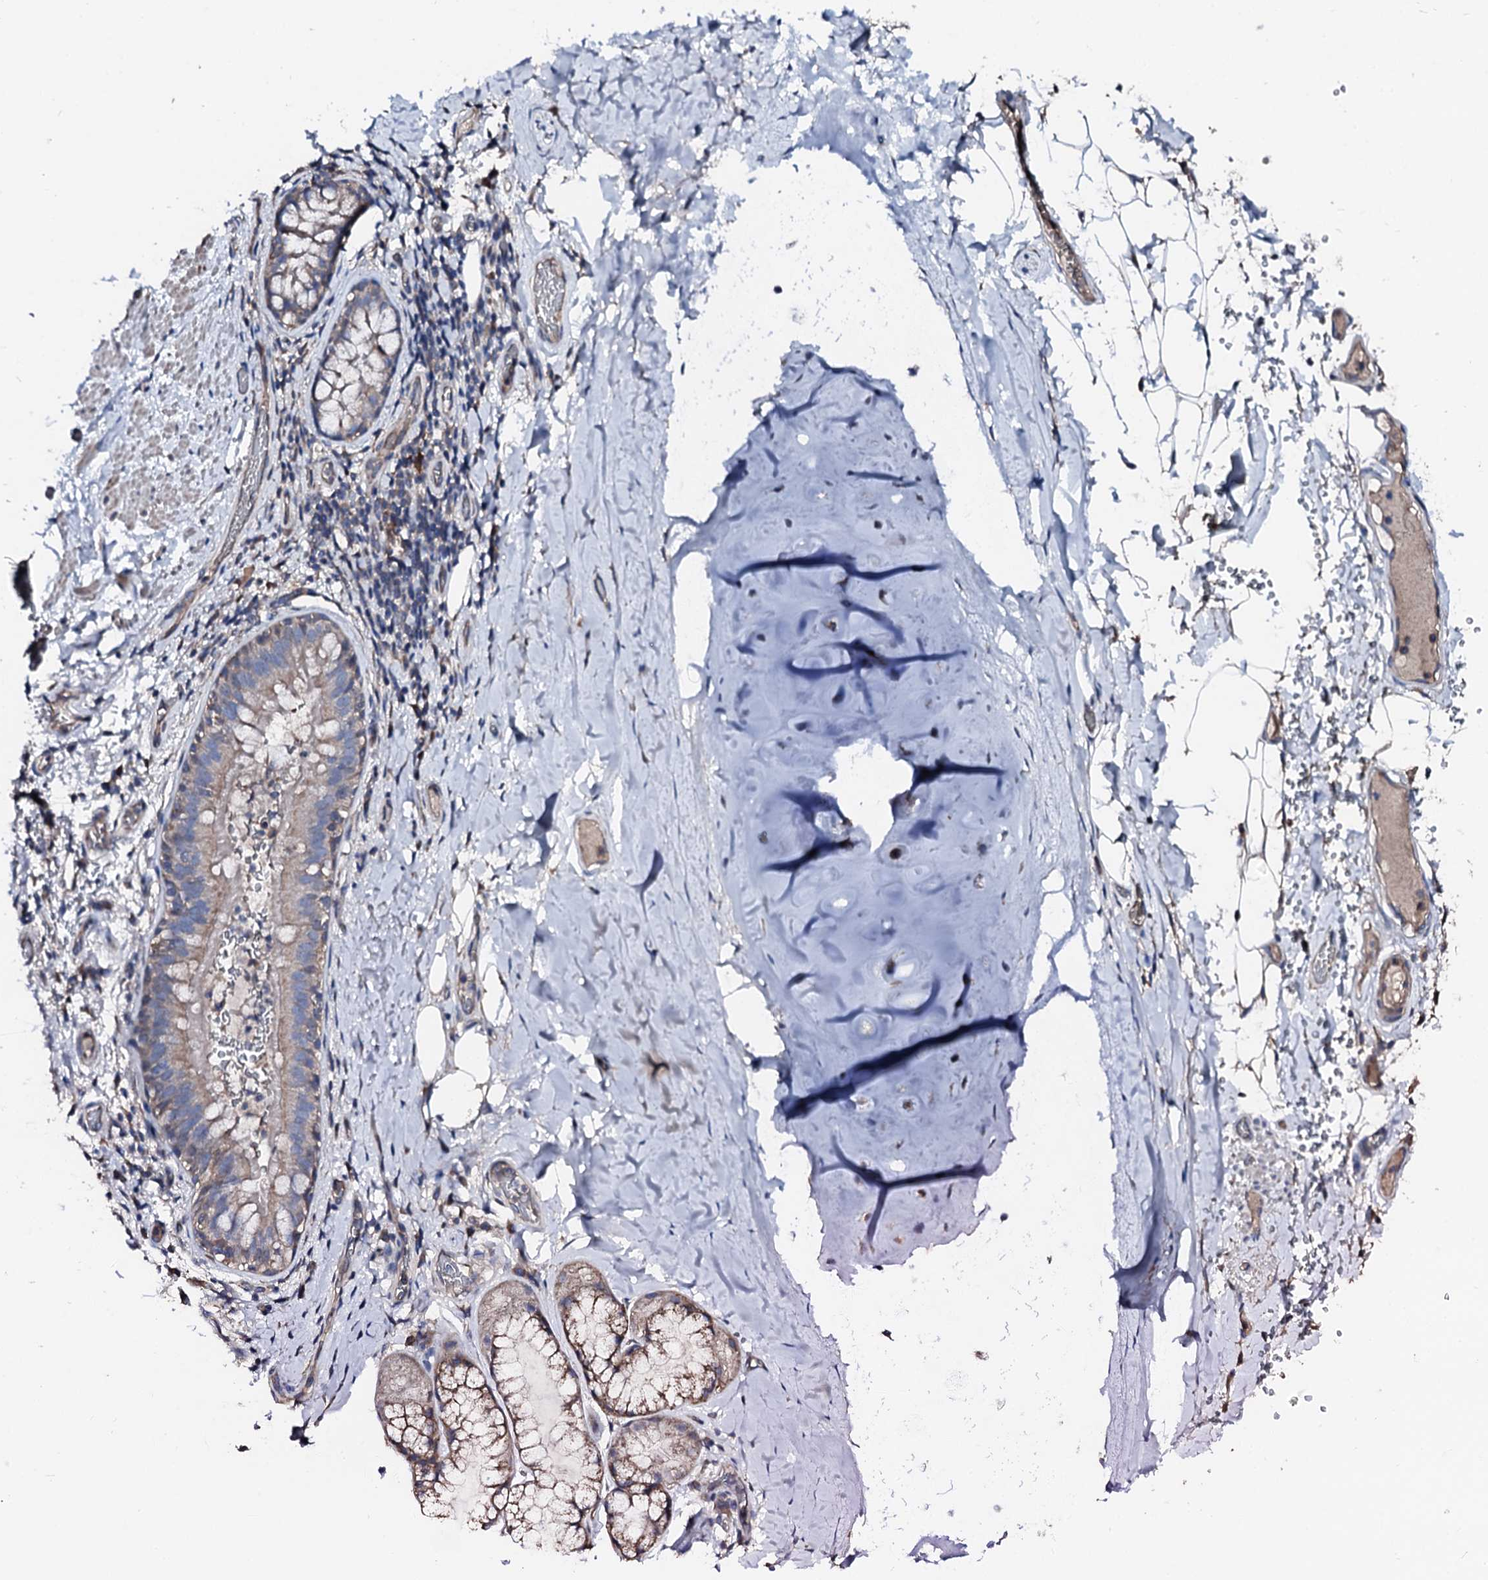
{"staining": {"intensity": "weak", "quantity": "25%-75%", "location": "cytoplasmic/membranous"}, "tissue": "adipose tissue", "cell_type": "Adipocytes", "image_type": "normal", "snomed": [{"axis": "morphology", "description": "Normal tissue, NOS"}, {"axis": "topography", "description": "Lymph node"}, {"axis": "topography", "description": "Cartilage tissue"}, {"axis": "topography", "description": "Bronchus"}], "caption": "DAB immunohistochemical staining of benign adipose tissue reveals weak cytoplasmic/membranous protein positivity in about 25%-75% of adipocytes. (brown staining indicates protein expression, while blue staining denotes nuclei).", "gene": "TRAFD1", "patient": {"sex": "male", "age": 63}}